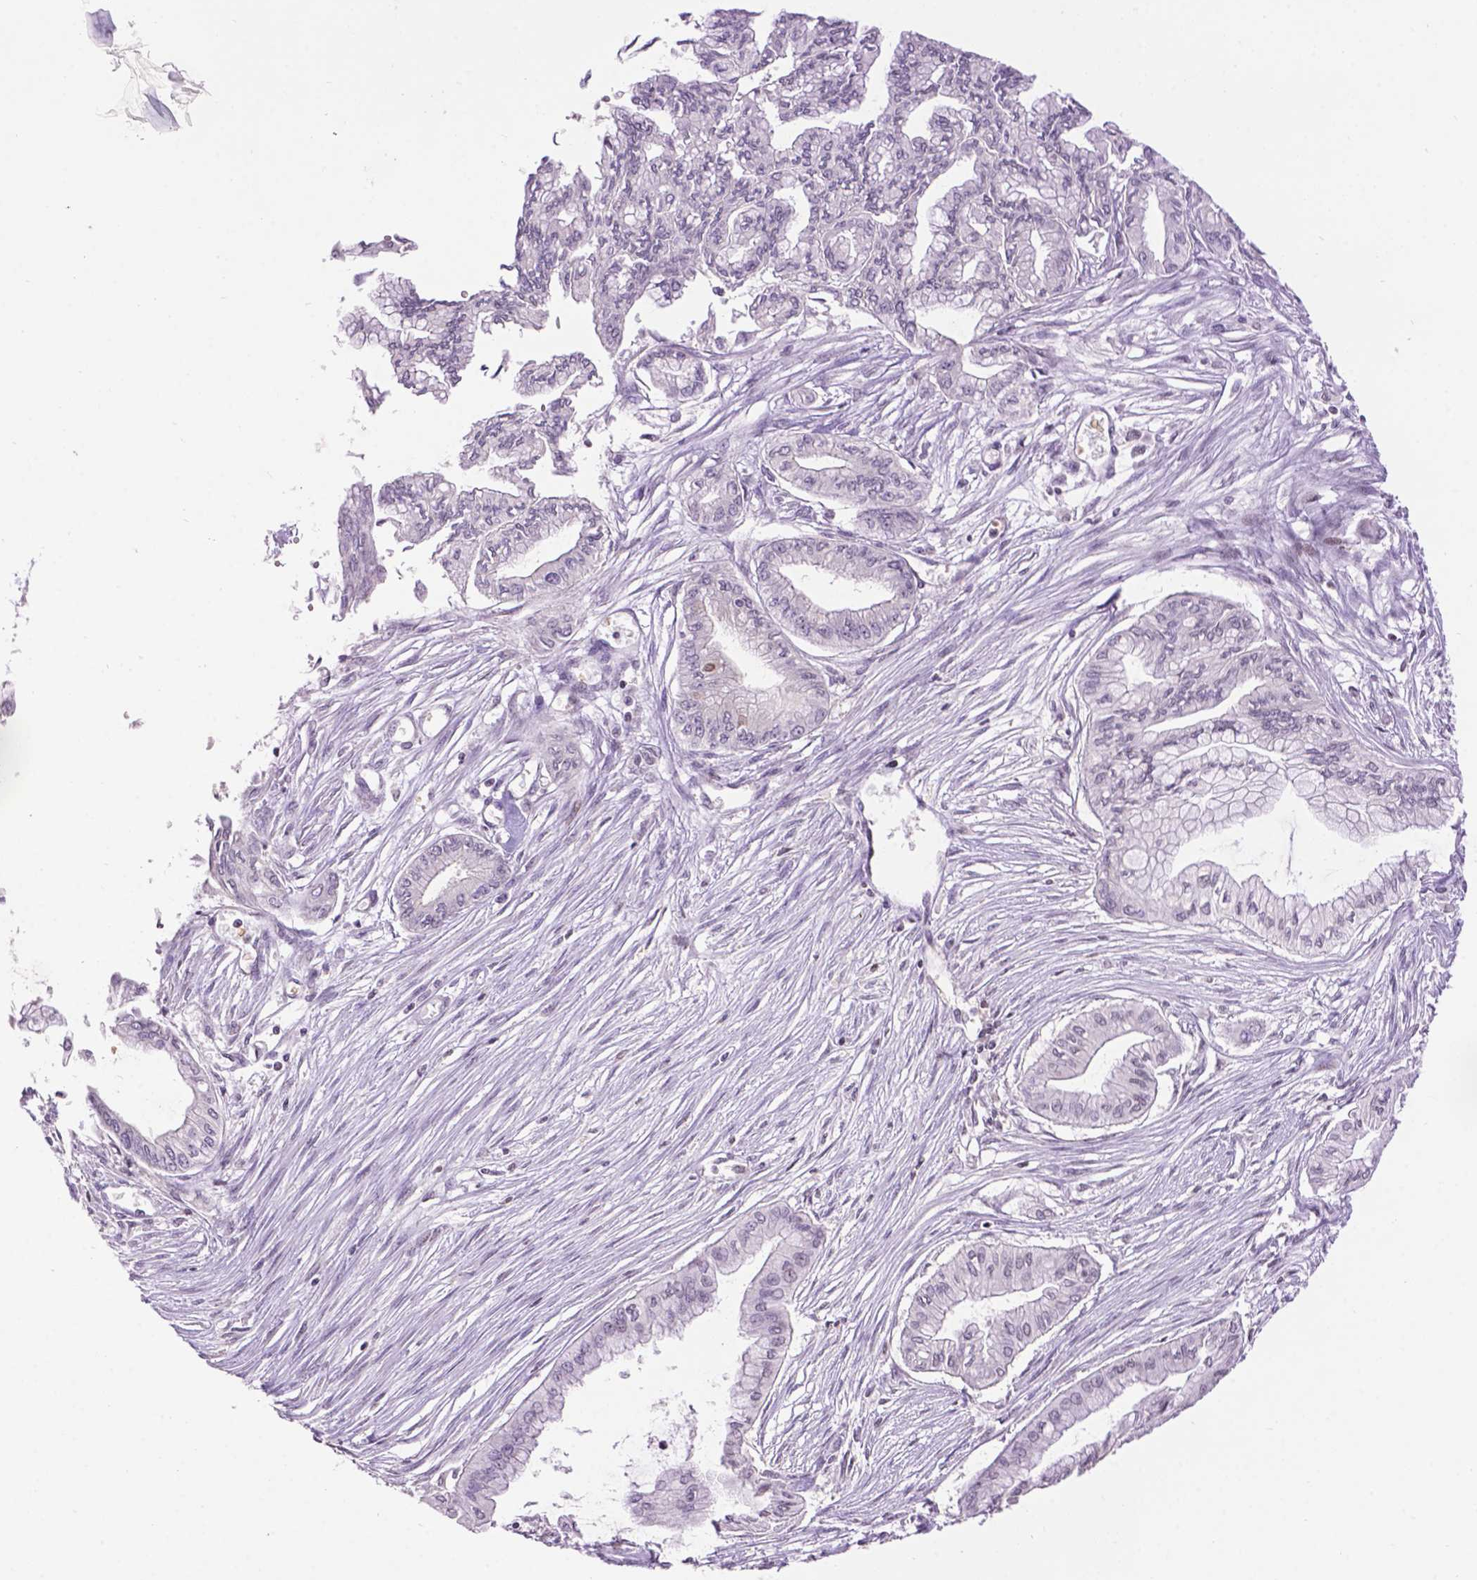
{"staining": {"intensity": "negative", "quantity": "none", "location": "none"}, "tissue": "pancreatic cancer", "cell_type": "Tumor cells", "image_type": "cancer", "snomed": [{"axis": "morphology", "description": "Adenocarcinoma, NOS"}, {"axis": "topography", "description": "Pancreas"}], "caption": "Image shows no protein expression in tumor cells of pancreatic cancer tissue.", "gene": "TH", "patient": {"sex": "female", "age": 68}}